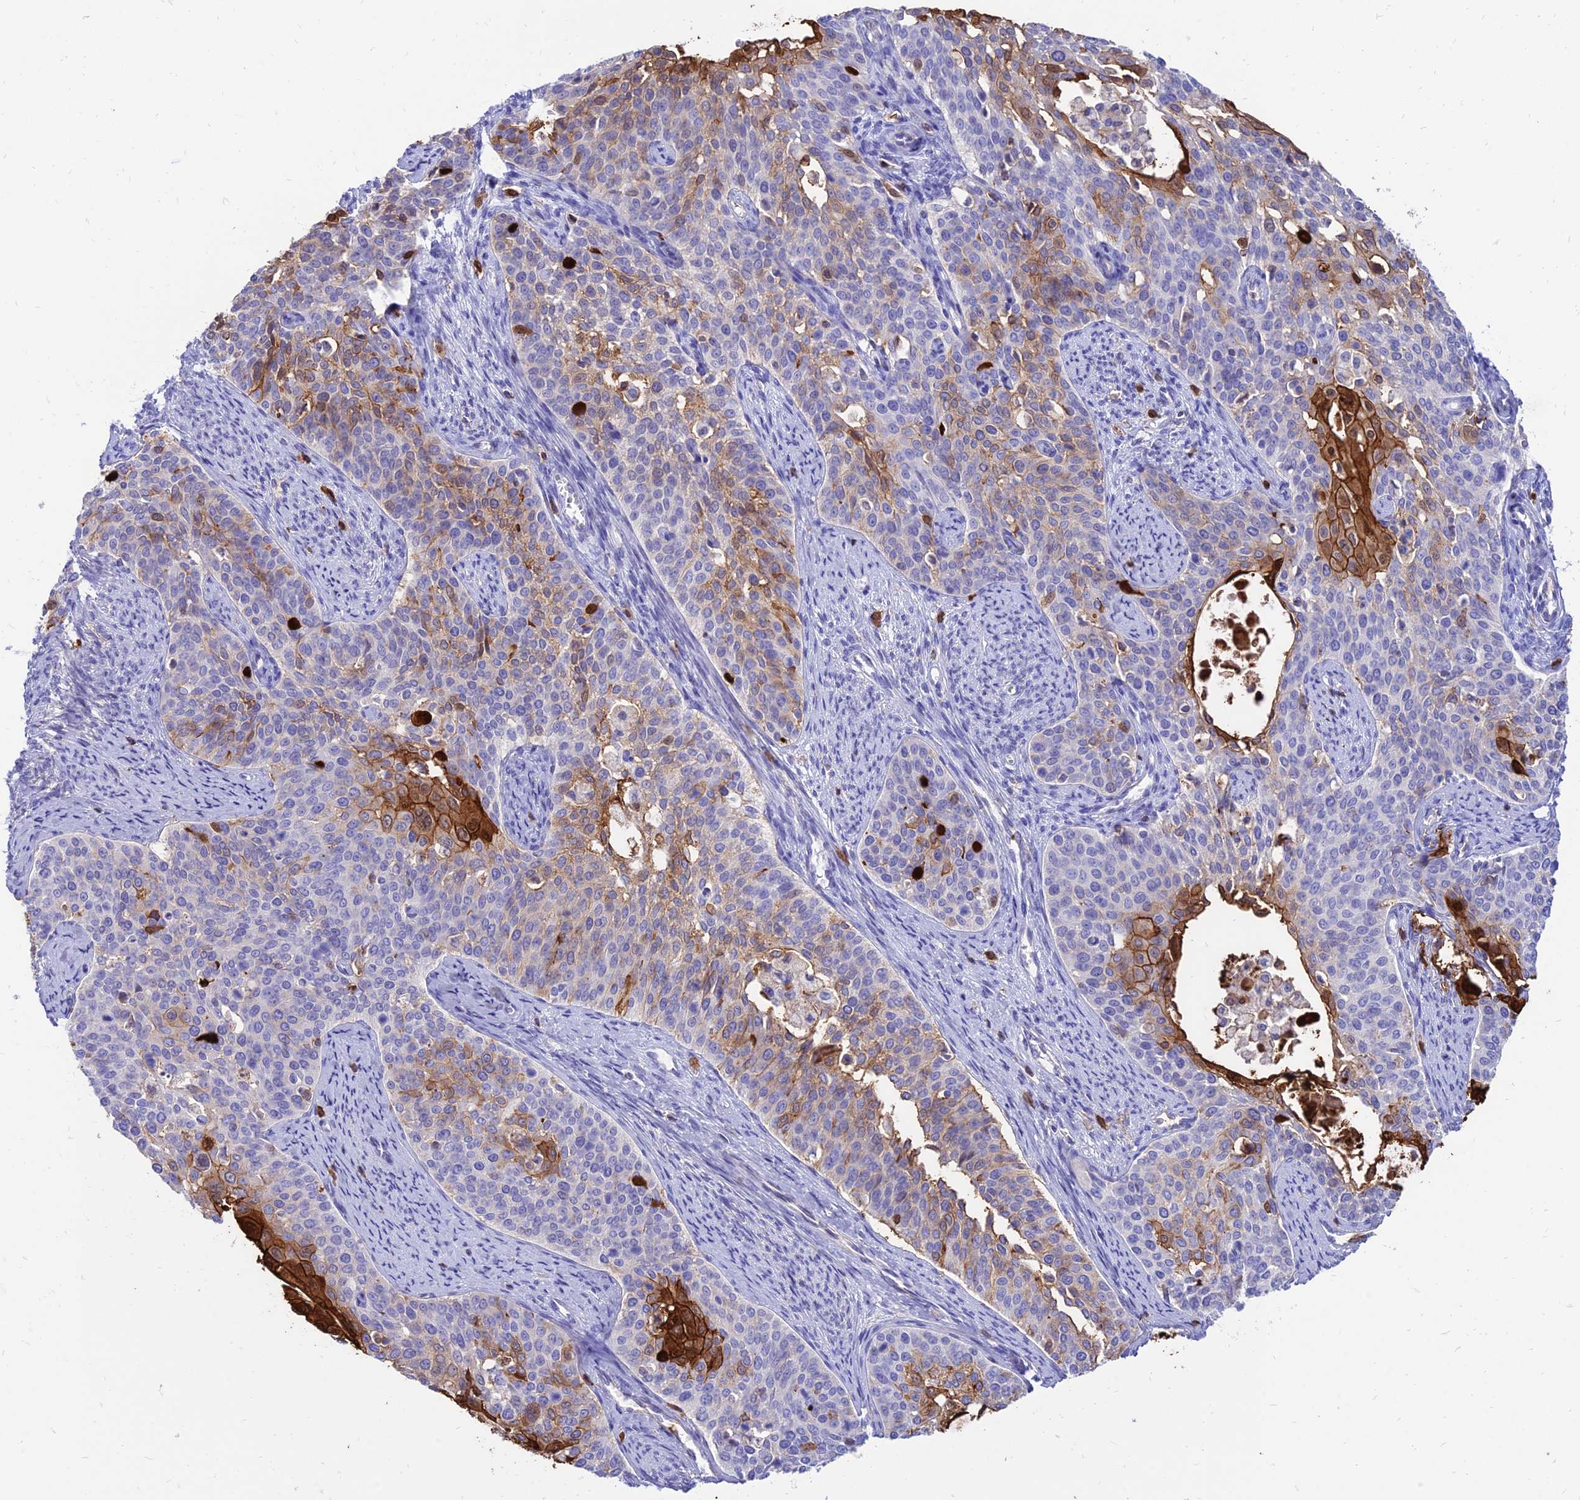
{"staining": {"intensity": "moderate", "quantity": "25%-75%", "location": "cytoplasmic/membranous"}, "tissue": "cervical cancer", "cell_type": "Tumor cells", "image_type": "cancer", "snomed": [{"axis": "morphology", "description": "Squamous cell carcinoma, NOS"}, {"axis": "topography", "description": "Cervix"}], "caption": "DAB (3,3'-diaminobenzidine) immunohistochemical staining of cervical cancer exhibits moderate cytoplasmic/membranous protein expression in about 25%-75% of tumor cells. (IHC, brightfield microscopy, high magnification).", "gene": "SREK1IP1", "patient": {"sex": "female", "age": 44}}